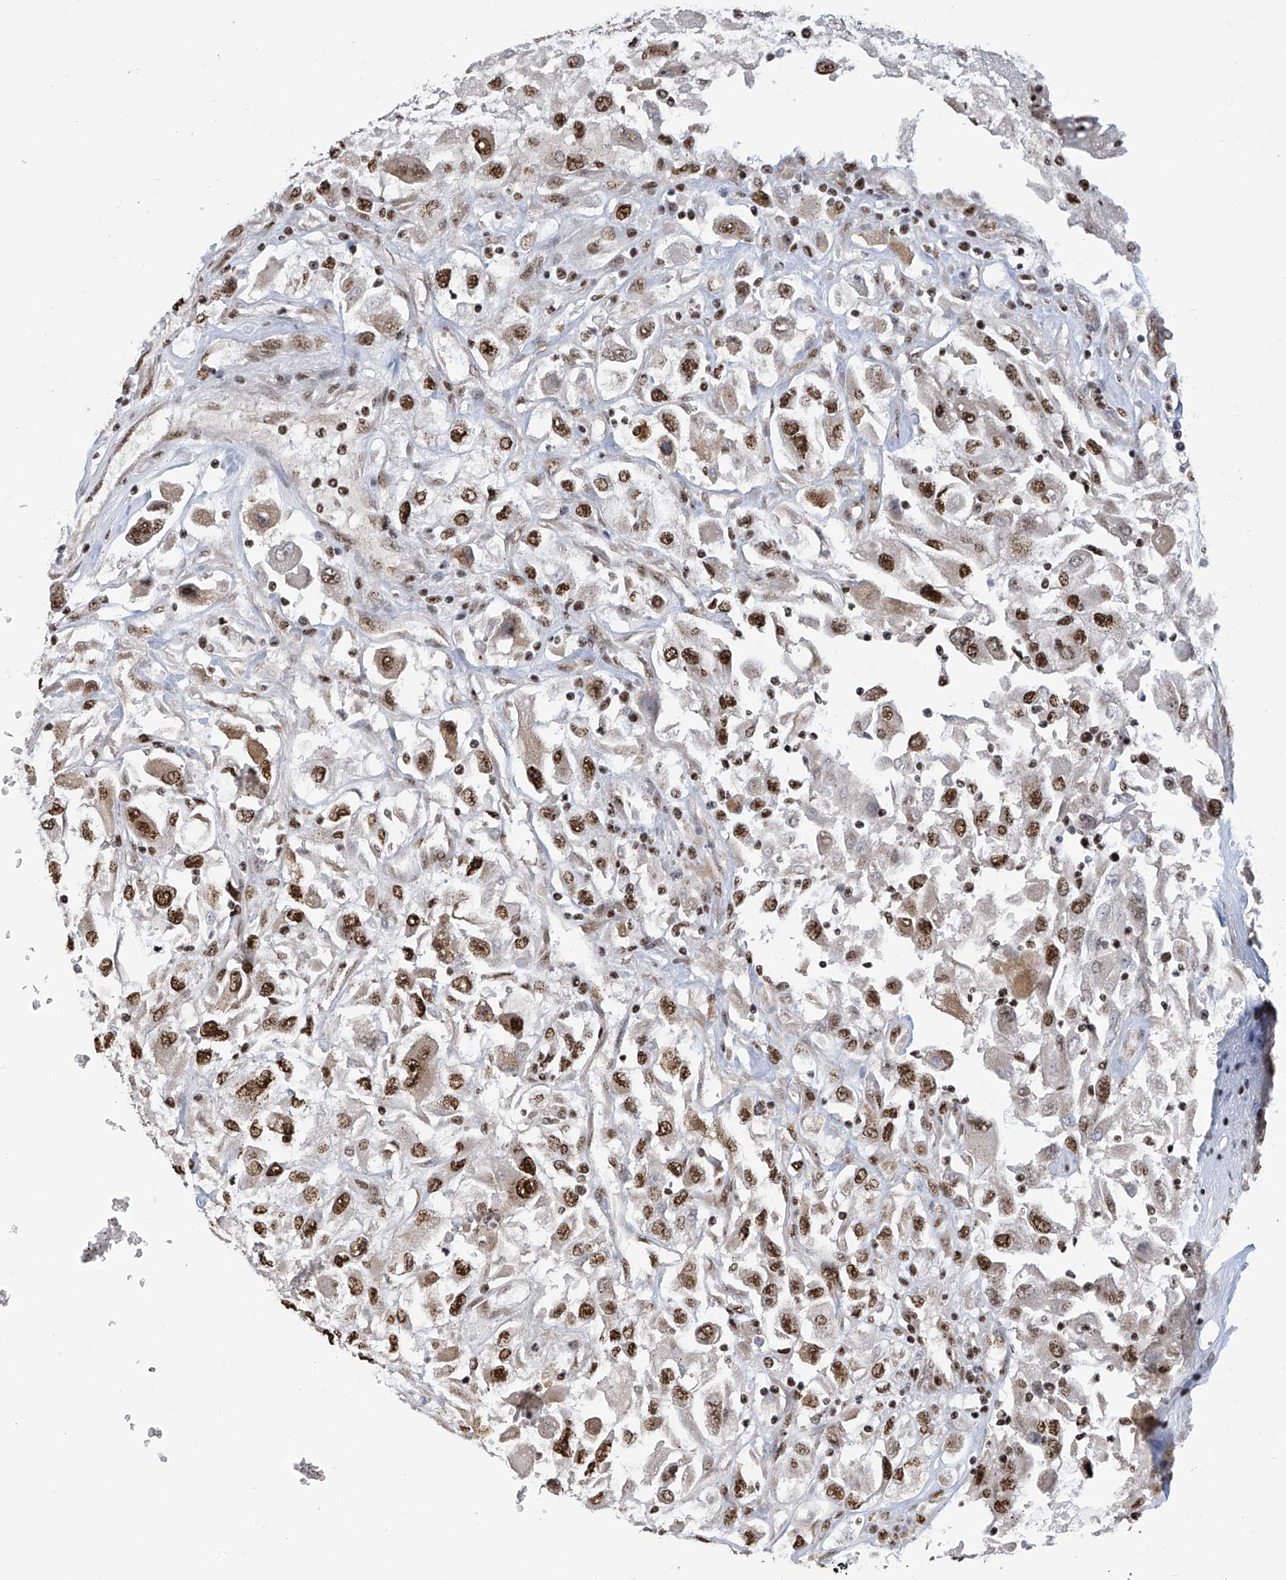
{"staining": {"intensity": "moderate", "quantity": ">75%", "location": "nuclear"}, "tissue": "renal cancer", "cell_type": "Tumor cells", "image_type": "cancer", "snomed": [{"axis": "morphology", "description": "Adenocarcinoma, NOS"}, {"axis": "topography", "description": "Kidney"}], "caption": "Brown immunohistochemical staining in human adenocarcinoma (renal) shows moderate nuclear positivity in approximately >75% of tumor cells. The staining was performed using DAB (3,3'-diaminobenzidine), with brown indicating positive protein expression. Nuclei are stained blue with hematoxylin.", "gene": "APLF", "patient": {"sex": "female", "age": 52}}